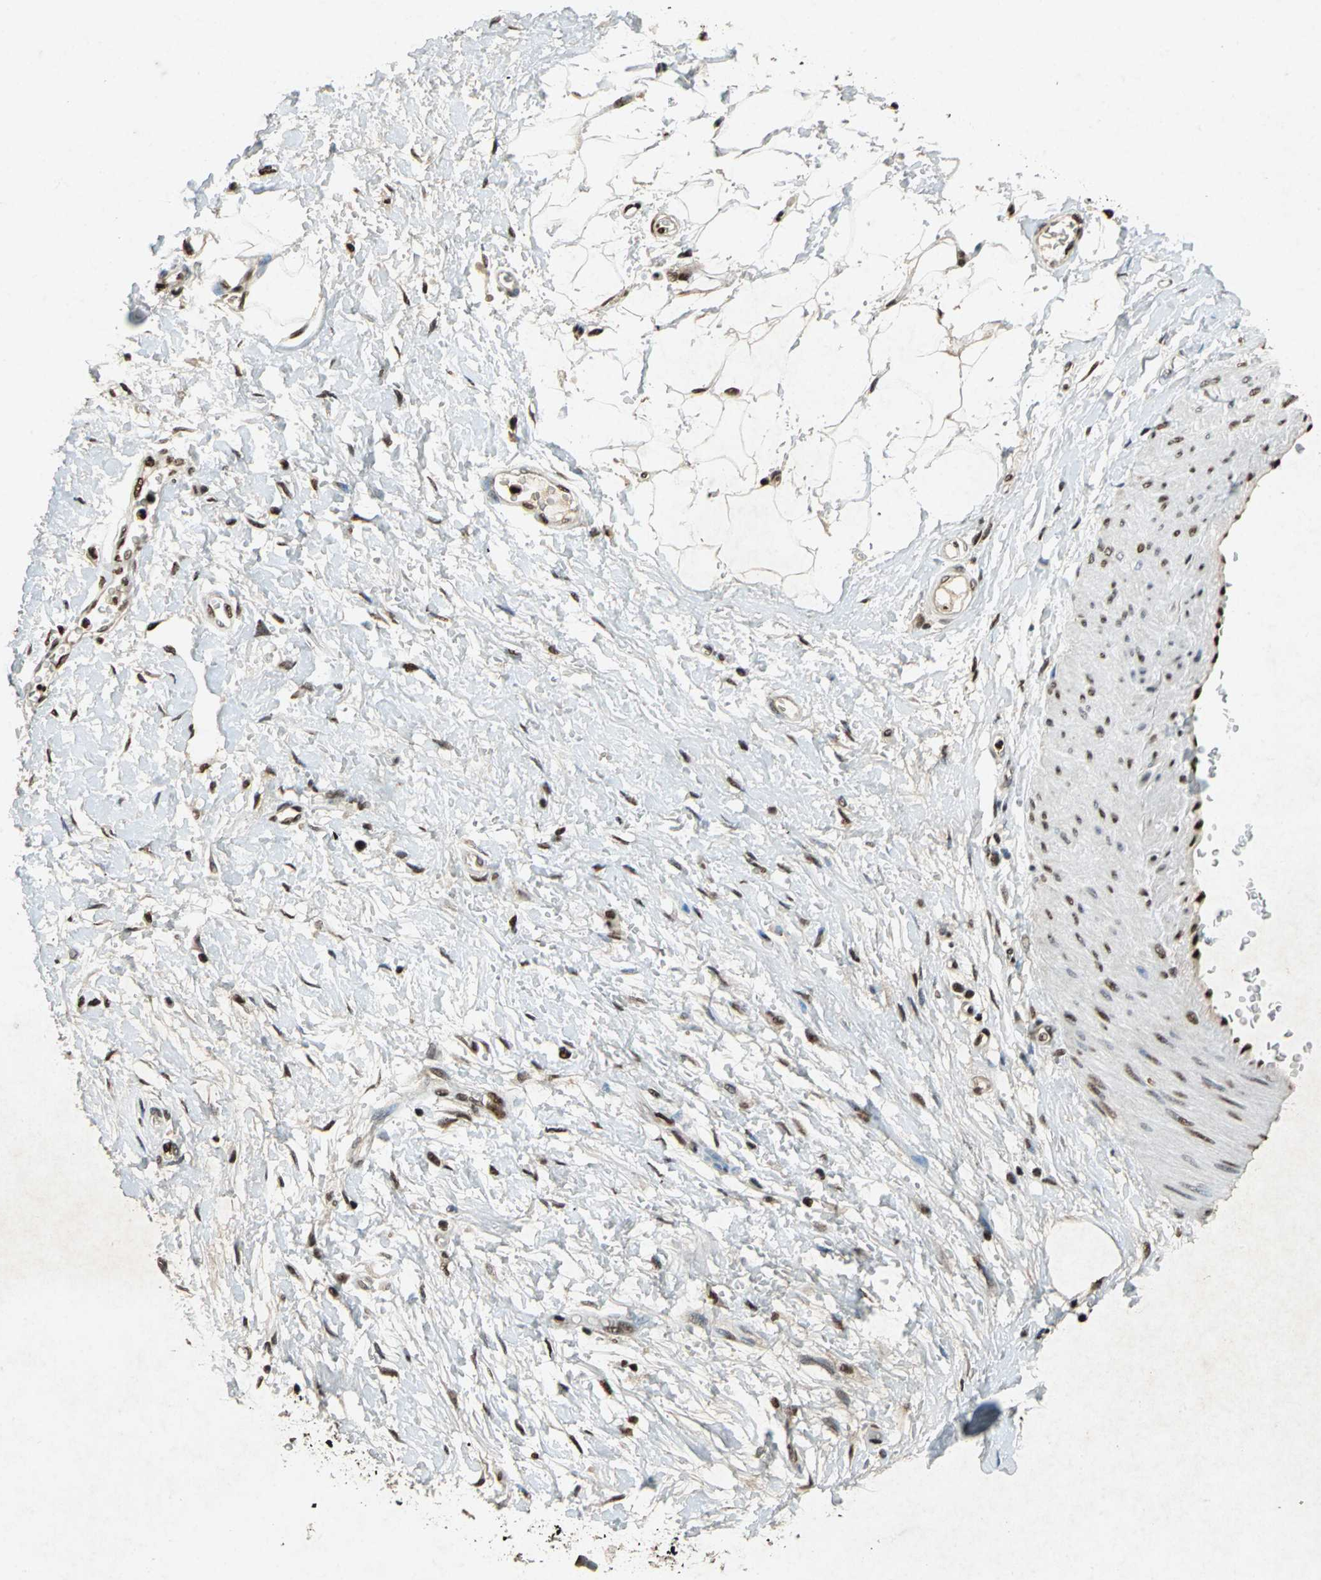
{"staining": {"intensity": "strong", "quantity": ">75%", "location": "cytoplasmic/membranous,nuclear"}, "tissue": "adipose tissue", "cell_type": "Adipocytes", "image_type": "normal", "snomed": [{"axis": "morphology", "description": "Normal tissue, NOS"}, {"axis": "morphology", "description": "Urothelial carcinoma, High grade"}, {"axis": "topography", "description": "Vascular tissue"}, {"axis": "topography", "description": "Urinary bladder"}], "caption": "This photomicrograph displays IHC staining of benign human adipose tissue, with high strong cytoplasmic/membranous,nuclear expression in about >75% of adipocytes.", "gene": "ANP32A", "patient": {"sex": "female", "age": 56}}